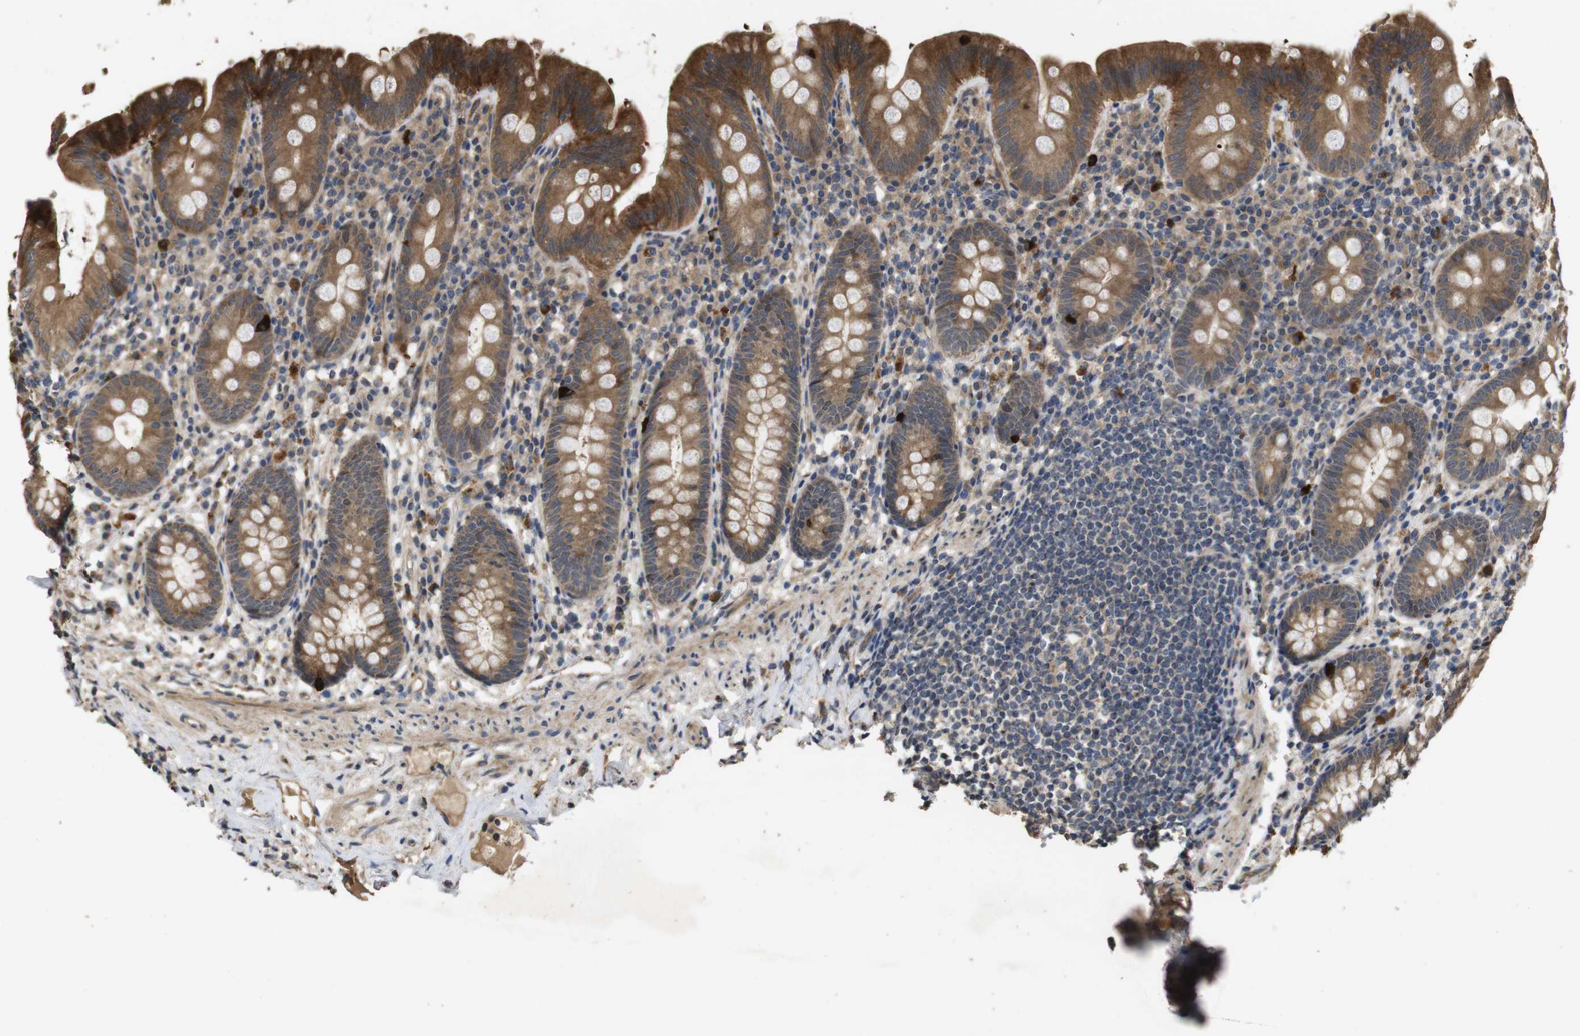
{"staining": {"intensity": "moderate", "quantity": ">75%", "location": "cytoplasmic/membranous"}, "tissue": "appendix", "cell_type": "Glandular cells", "image_type": "normal", "snomed": [{"axis": "morphology", "description": "Normal tissue, NOS"}, {"axis": "topography", "description": "Appendix"}], "caption": "Protein staining of benign appendix shows moderate cytoplasmic/membranous expression in about >75% of glandular cells.", "gene": "PCDHB10", "patient": {"sex": "male", "age": 52}}